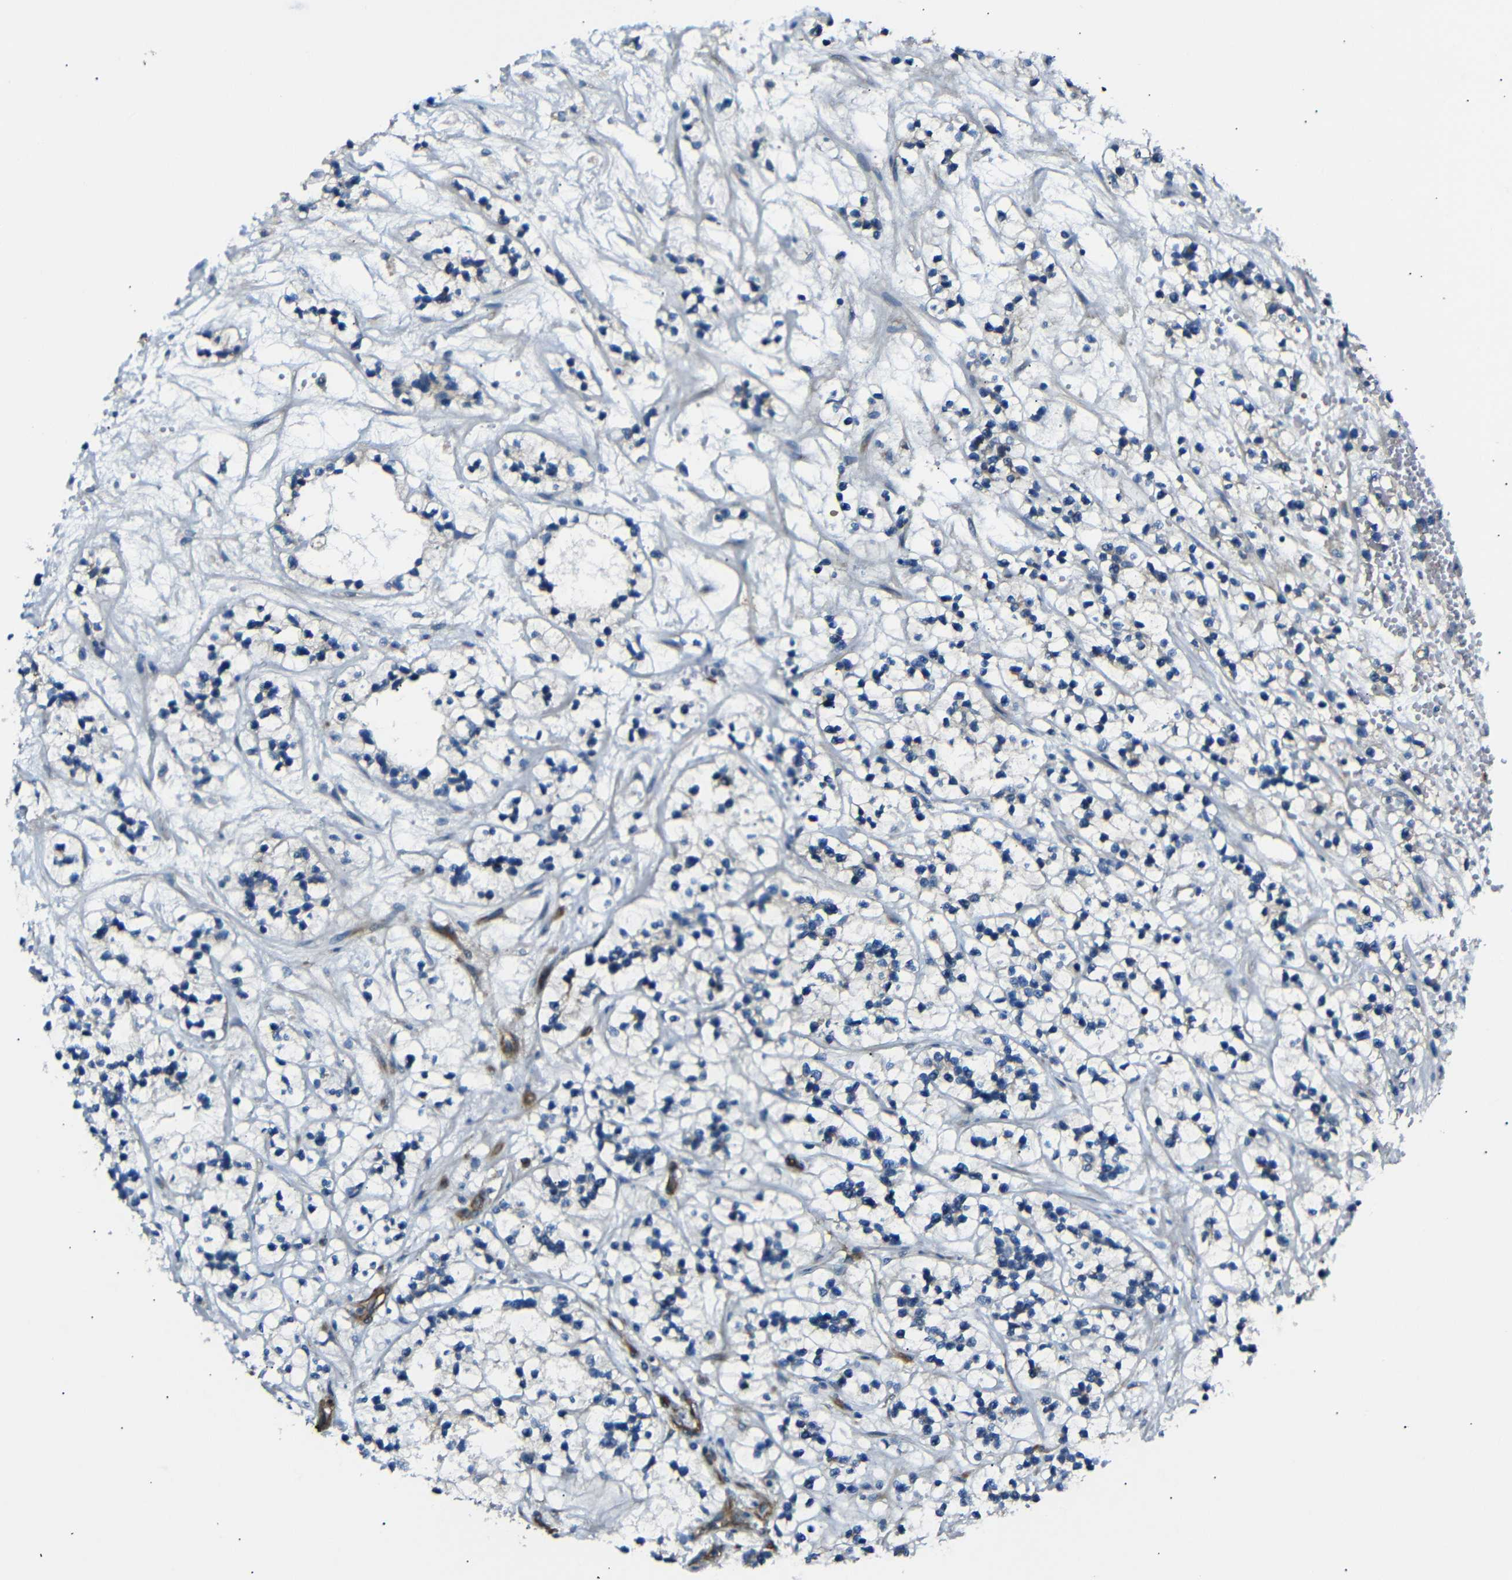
{"staining": {"intensity": "negative", "quantity": "none", "location": "none"}, "tissue": "renal cancer", "cell_type": "Tumor cells", "image_type": "cancer", "snomed": [{"axis": "morphology", "description": "Adenocarcinoma, NOS"}, {"axis": "topography", "description": "Kidney"}], "caption": "Renal adenocarcinoma was stained to show a protein in brown. There is no significant expression in tumor cells. The staining was performed using DAB to visualize the protein expression in brown, while the nuclei were stained in blue with hematoxylin (Magnification: 20x).", "gene": "MYO1B", "patient": {"sex": "female", "age": 57}}